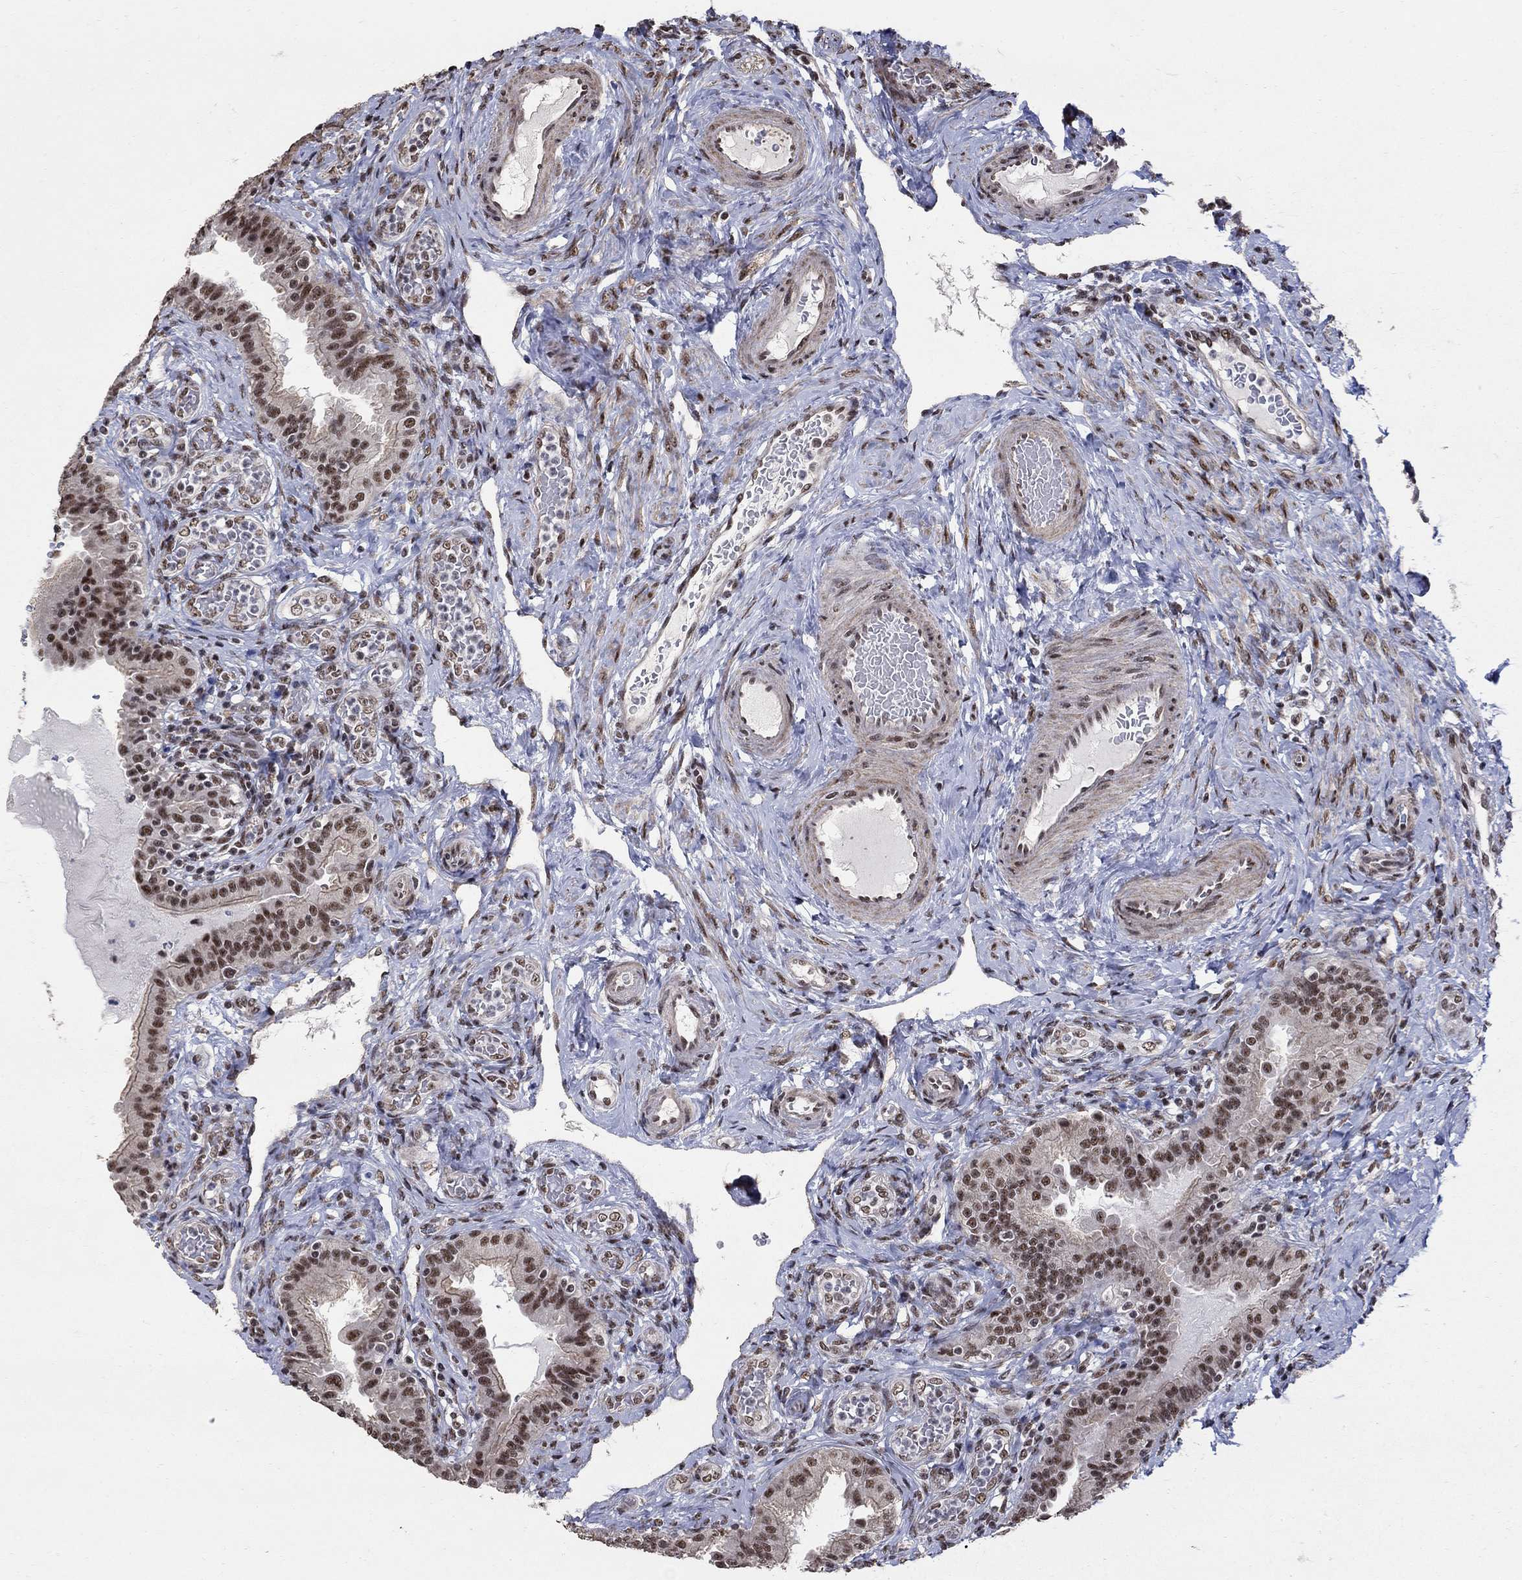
{"staining": {"intensity": "moderate", "quantity": ">75%", "location": "nuclear"}, "tissue": "fallopian tube", "cell_type": "Glandular cells", "image_type": "normal", "snomed": [{"axis": "morphology", "description": "Normal tissue, NOS"}, {"axis": "topography", "description": "Fallopian tube"}, {"axis": "topography", "description": "Ovary"}], "caption": "Immunohistochemical staining of unremarkable human fallopian tube reveals medium levels of moderate nuclear staining in about >75% of glandular cells. The staining is performed using DAB (3,3'-diaminobenzidine) brown chromogen to label protein expression. The nuclei are counter-stained blue using hematoxylin.", "gene": "PNISR", "patient": {"sex": "female", "age": 41}}